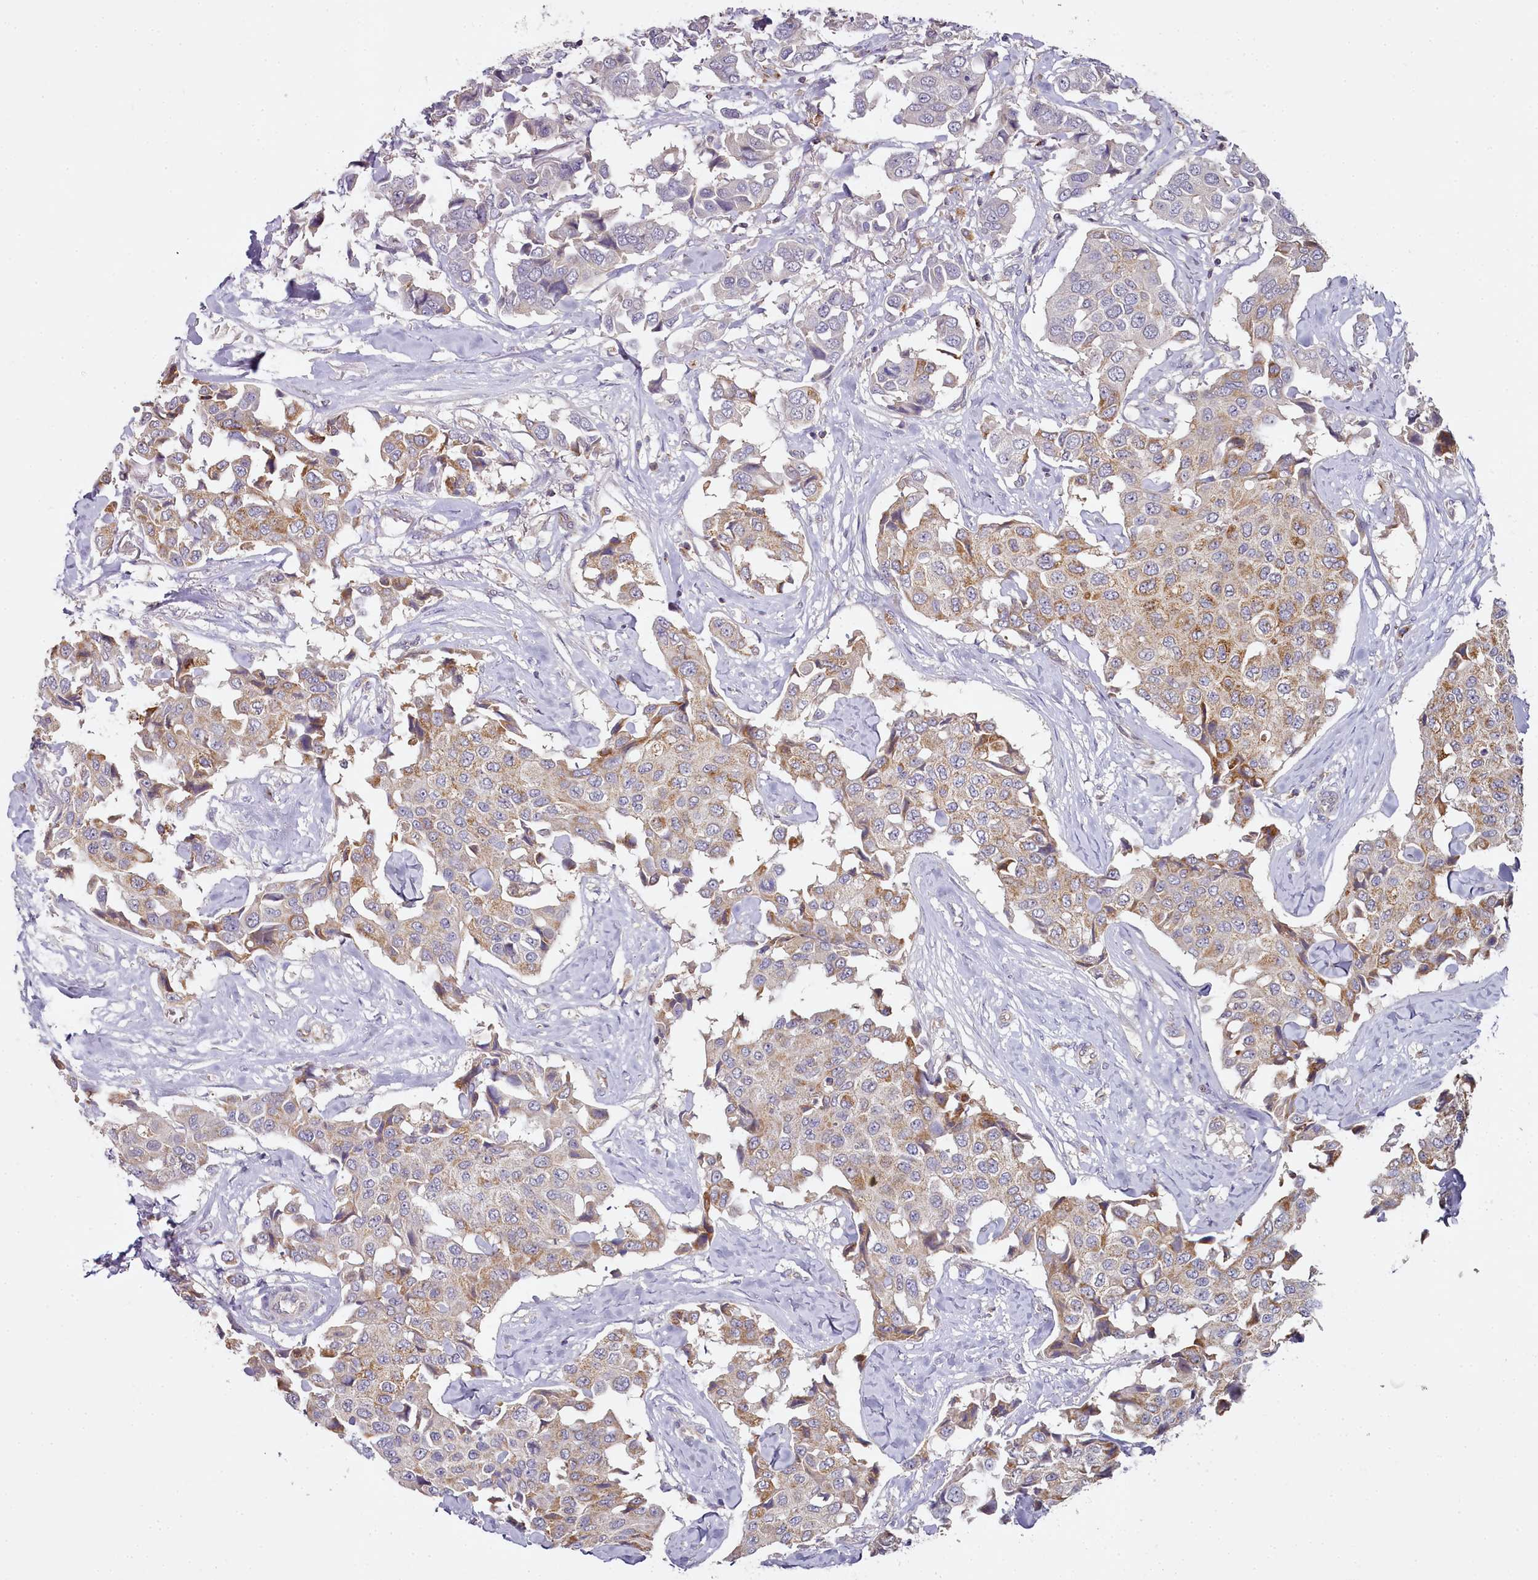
{"staining": {"intensity": "moderate", "quantity": "25%-75%", "location": "cytoplasmic/membranous"}, "tissue": "breast cancer", "cell_type": "Tumor cells", "image_type": "cancer", "snomed": [{"axis": "morphology", "description": "Duct carcinoma"}, {"axis": "topography", "description": "Breast"}], "caption": "High-power microscopy captured an immunohistochemistry (IHC) histopathology image of invasive ductal carcinoma (breast), revealing moderate cytoplasmic/membranous staining in approximately 25%-75% of tumor cells. (Stains: DAB in brown, nuclei in blue, Microscopy: brightfield microscopy at high magnification).", "gene": "ACSS1", "patient": {"sex": "female", "age": 80}}